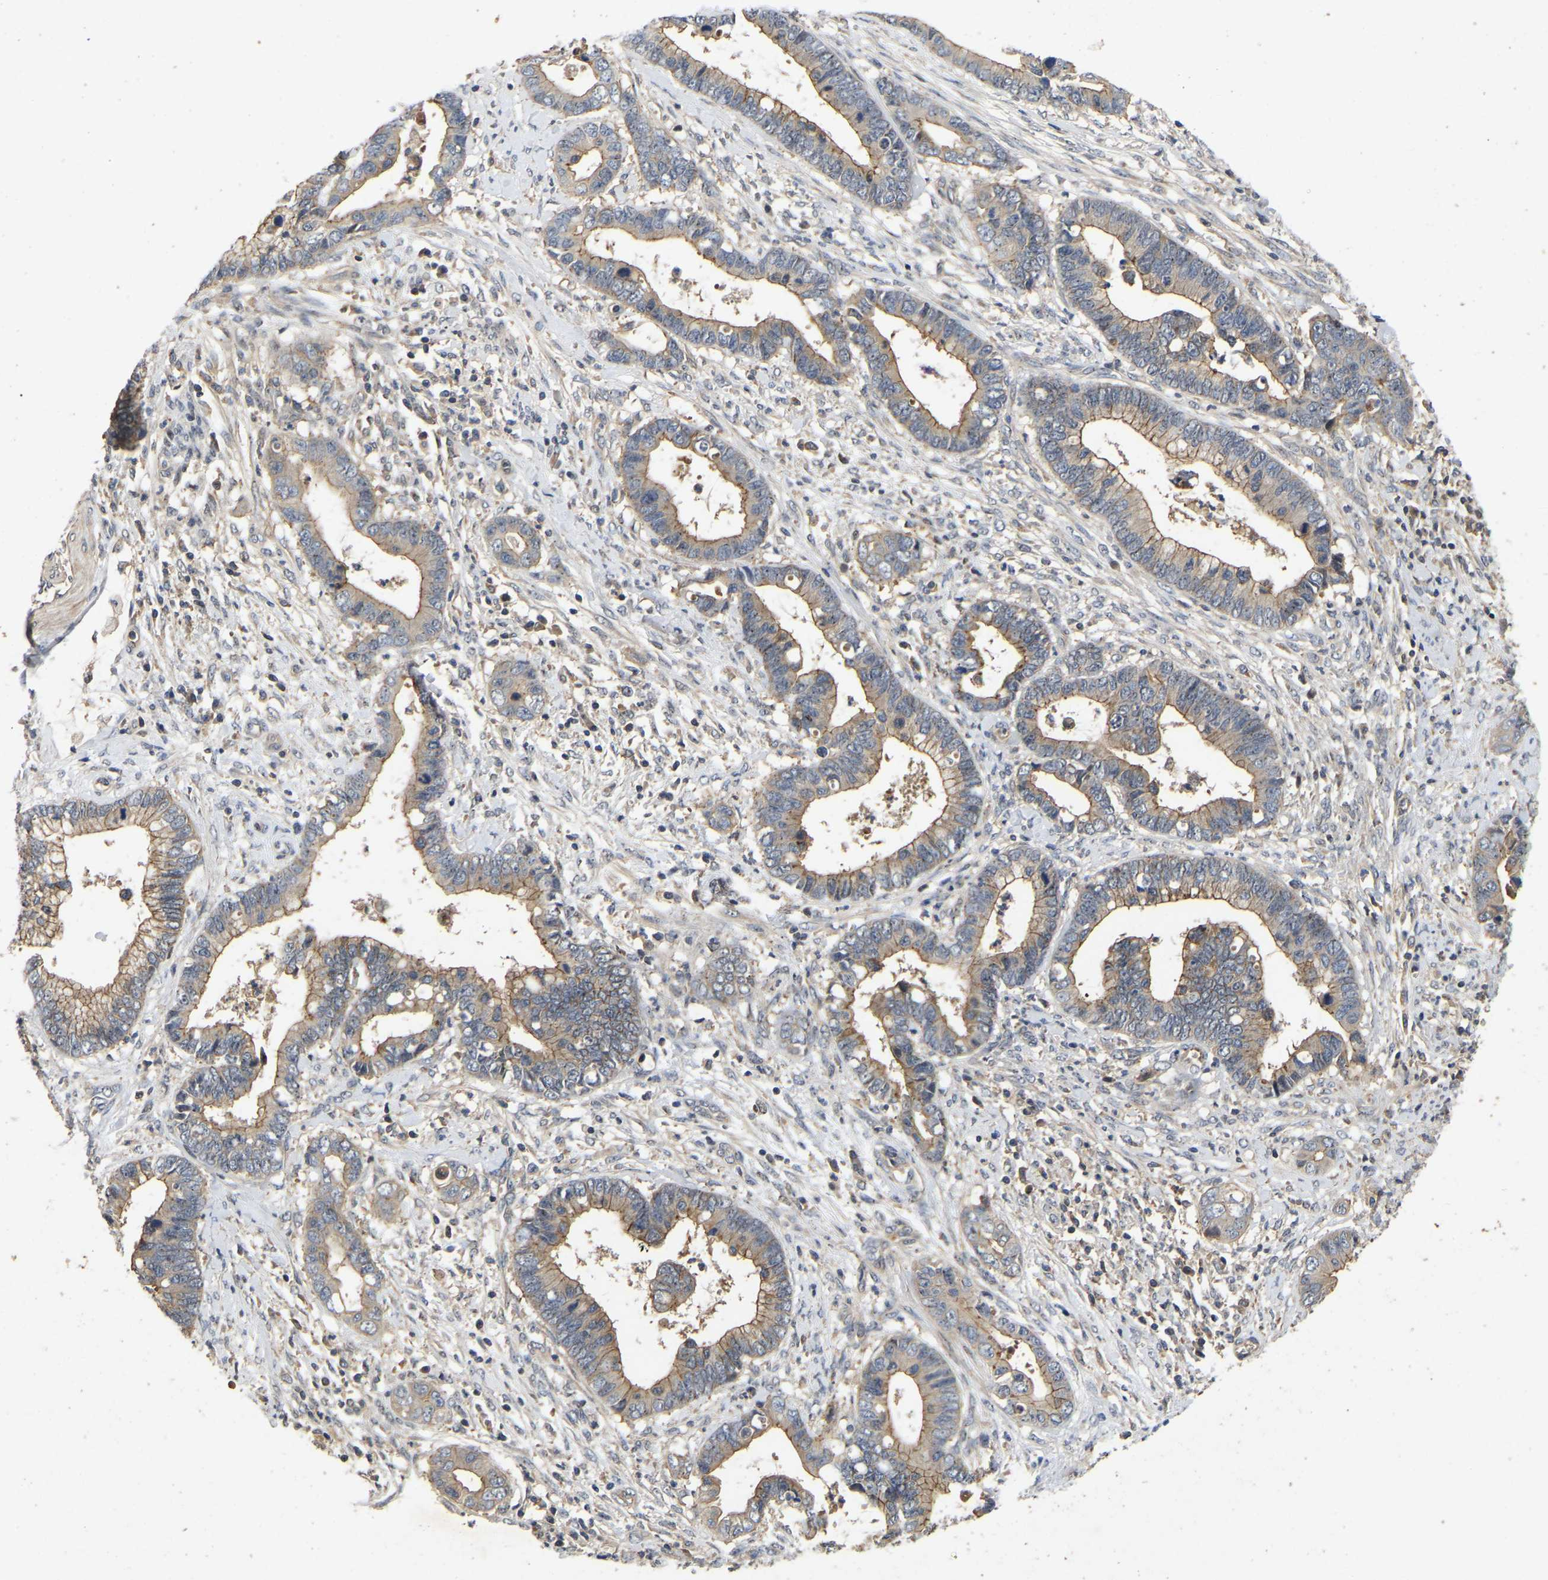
{"staining": {"intensity": "weak", "quantity": ">75%", "location": "cytoplasmic/membranous"}, "tissue": "cervical cancer", "cell_type": "Tumor cells", "image_type": "cancer", "snomed": [{"axis": "morphology", "description": "Adenocarcinoma, NOS"}, {"axis": "topography", "description": "Cervix"}], "caption": "Adenocarcinoma (cervical) tissue shows weak cytoplasmic/membranous positivity in approximately >75% of tumor cells", "gene": "PRDM14", "patient": {"sex": "female", "age": 44}}